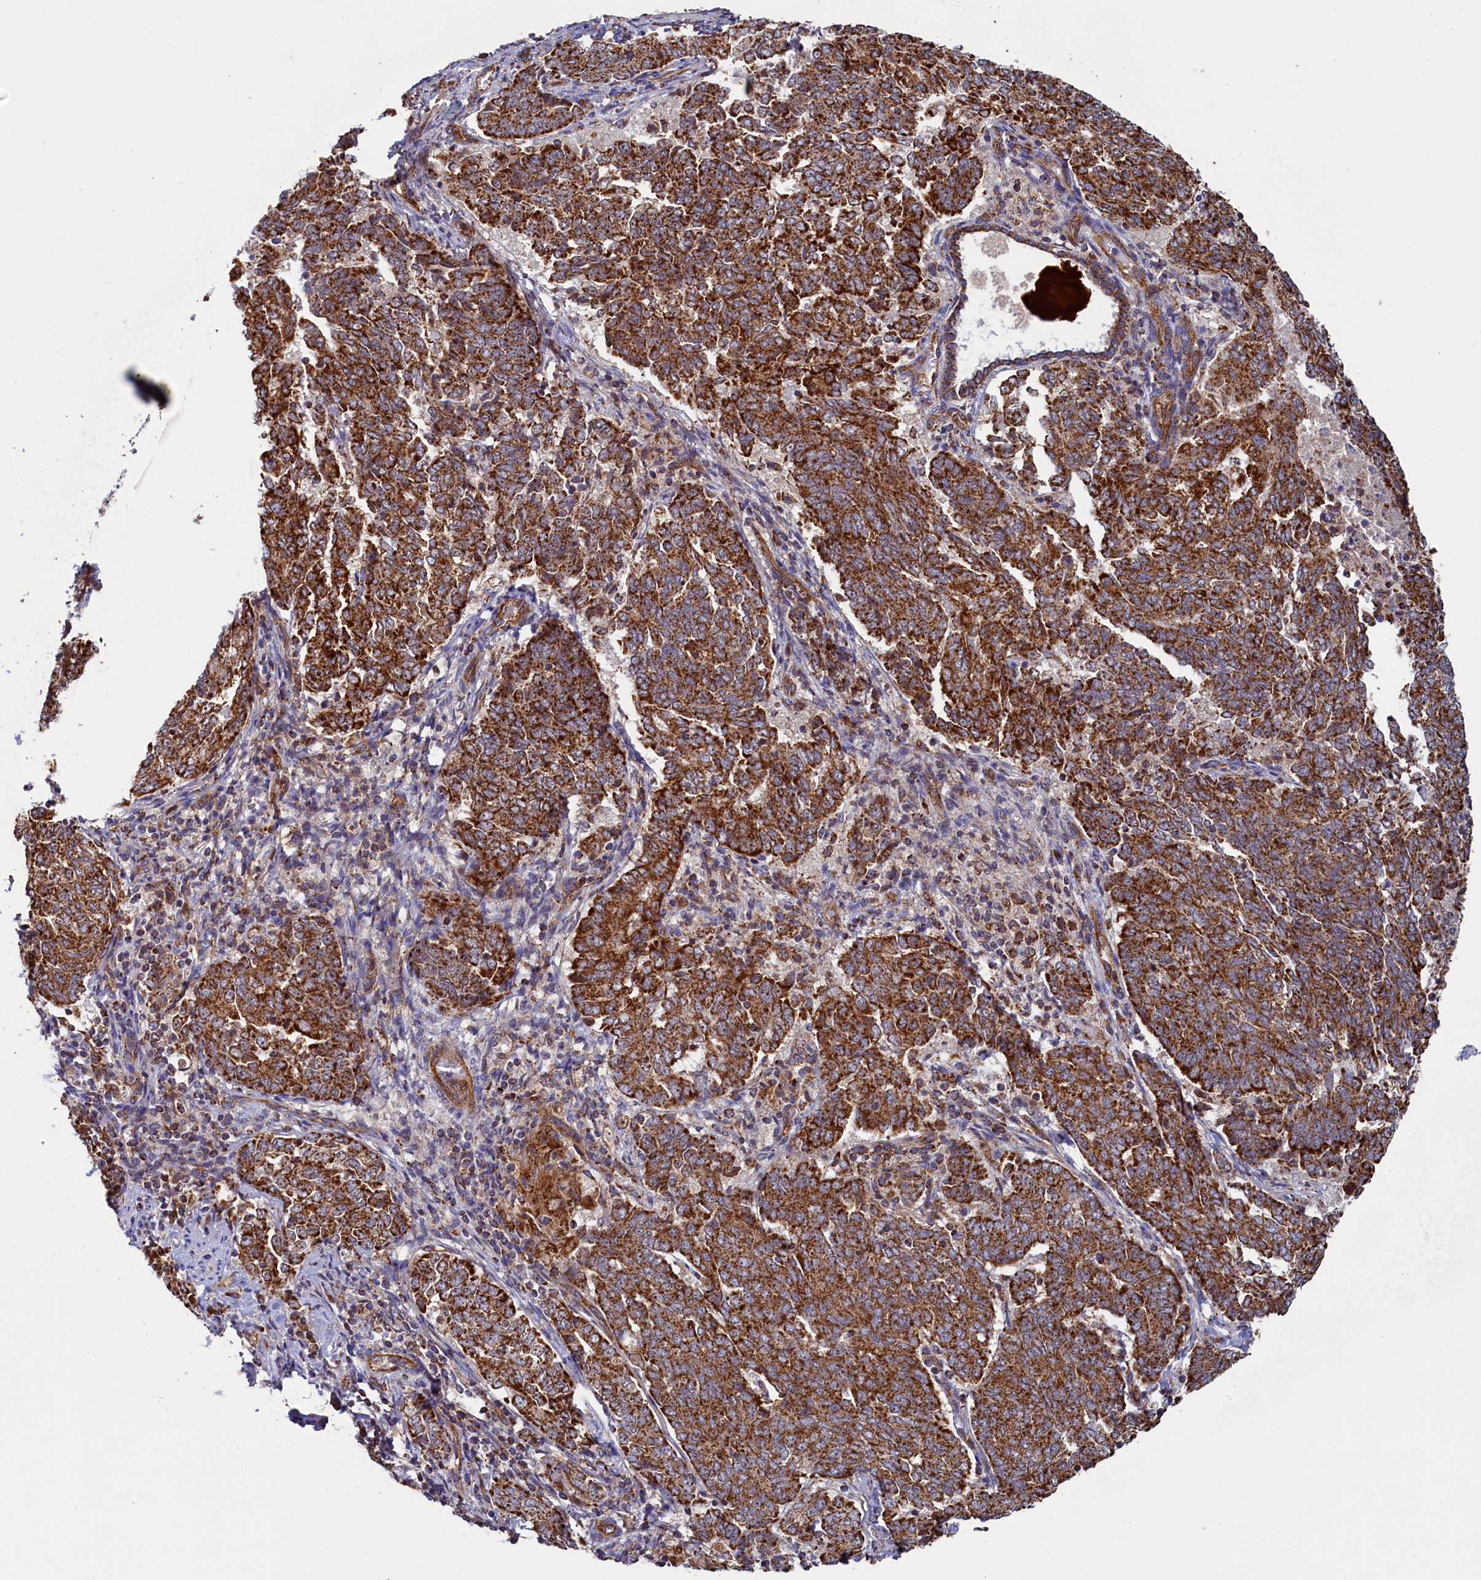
{"staining": {"intensity": "strong", "quantity": ">75%", "location": "cytoplasmic/membranous"}, "tissue": "endometrial cancer", "cell_type": "Tumor cells", "image_type": "cancer", "snomed": [{"axis": "morphology", "description": "Adenocarcinoma, NOS"}, {"axis": "topography", "description": "Endometrium"}], "caption": "Endometrial cancer (adenocarcinoma) tissue shows strong cytoplasmic/membranous positivity in about >75% of tumor cells Nuclei are stained in blue.", "gene": "UBE3B", "patient": {"sex": "female", "age": 80}}